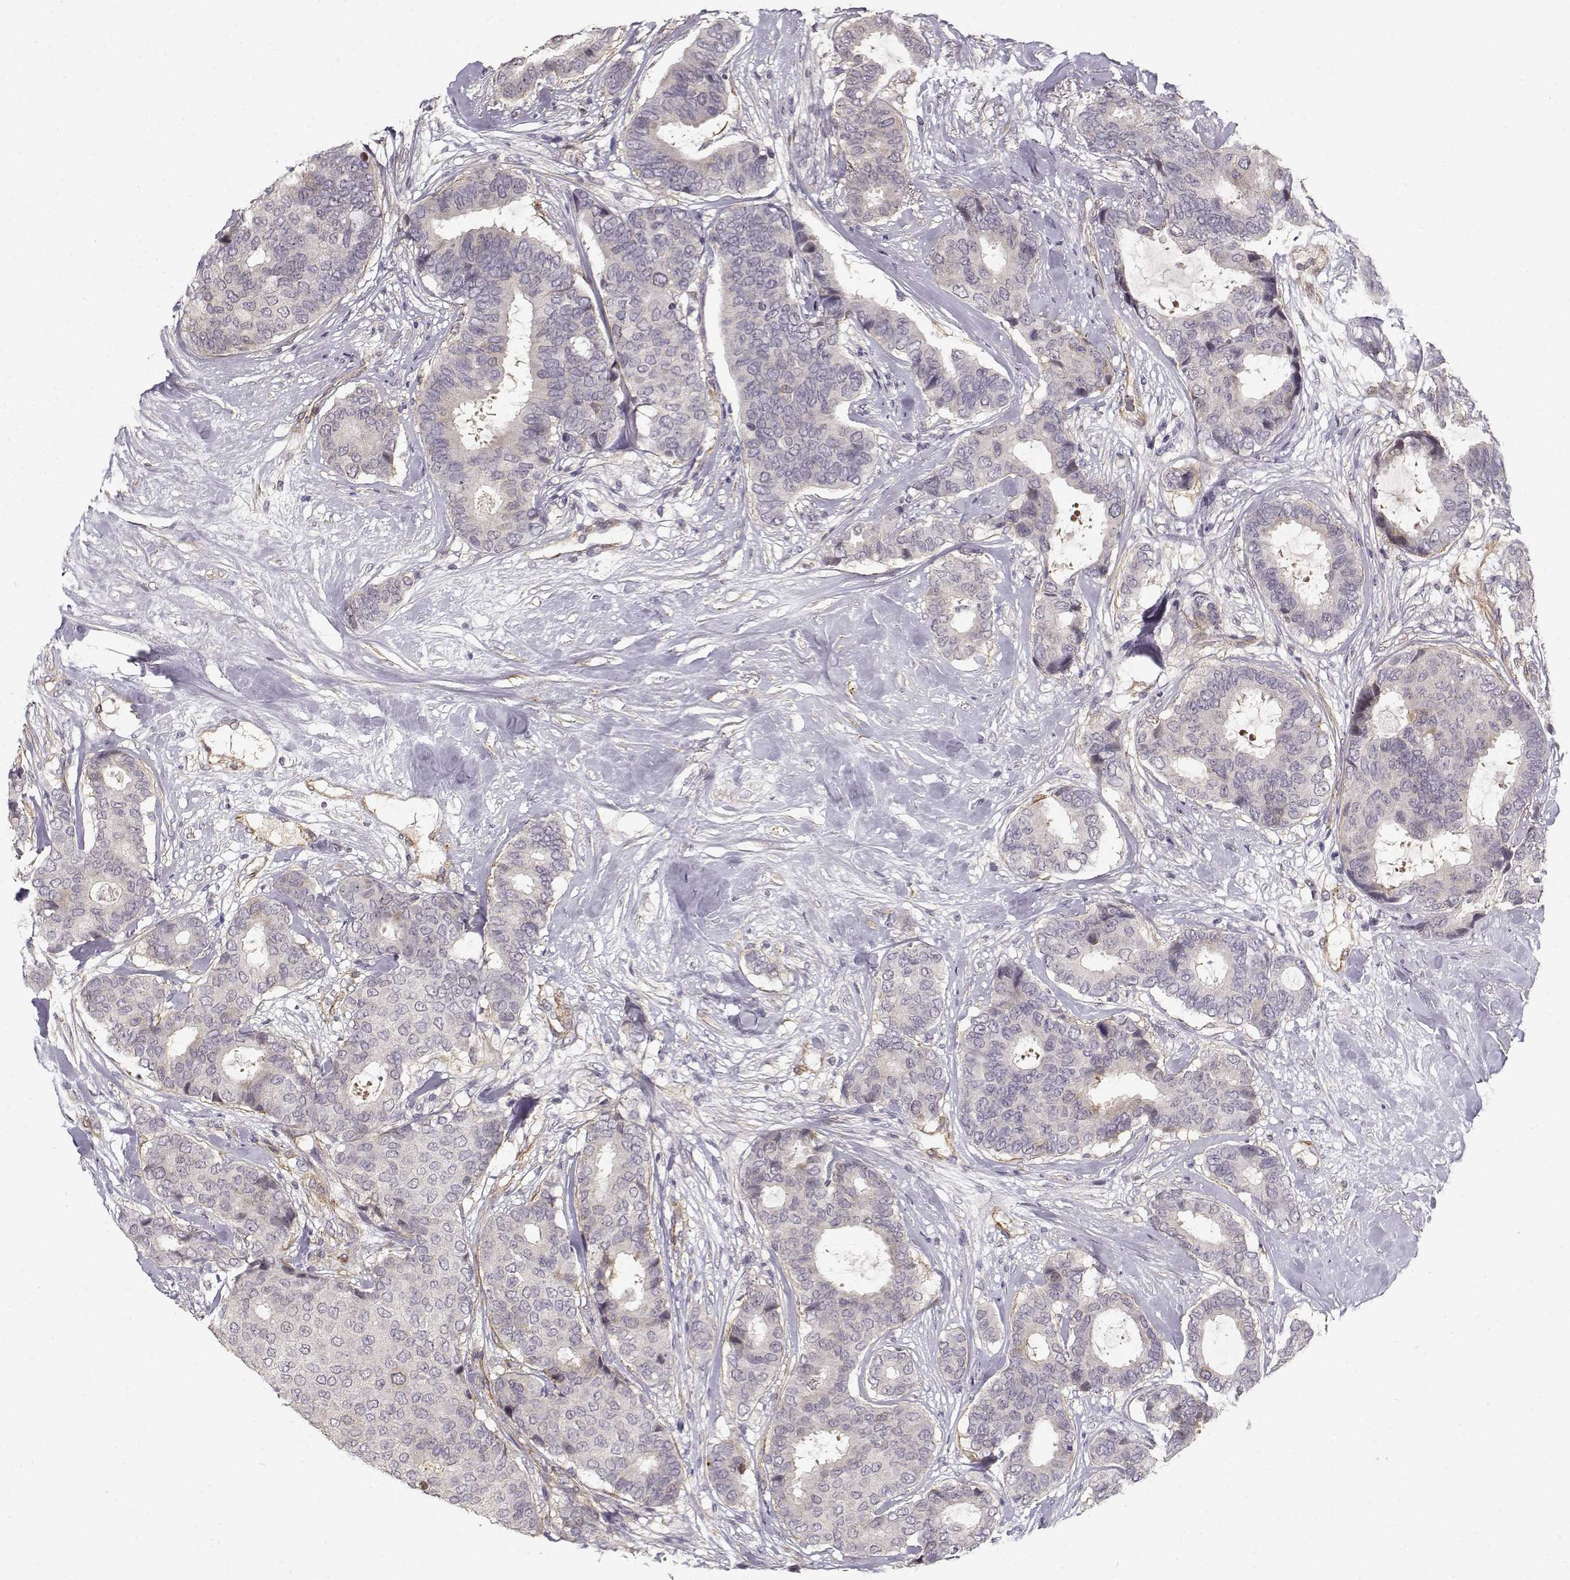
{"staining": {"intensity": "negative", "quantity": "none", "location": "none"}, "tissue": "breast cancer", "cell_type": "Tumor cells", "image_type": "cancer", "snomed": [{"axis": "morphology", "description": "Duct carcinoma"}, {"axis": "topography", "description": "Breast"}], "caption": "Human invasive ductal carcinoma (breast) stained for a protein using immunohistochemistry exhibits no expression in tumor cells.", "gene": "RGS9BP", "patient": {"sex": "female", "age": 75}}